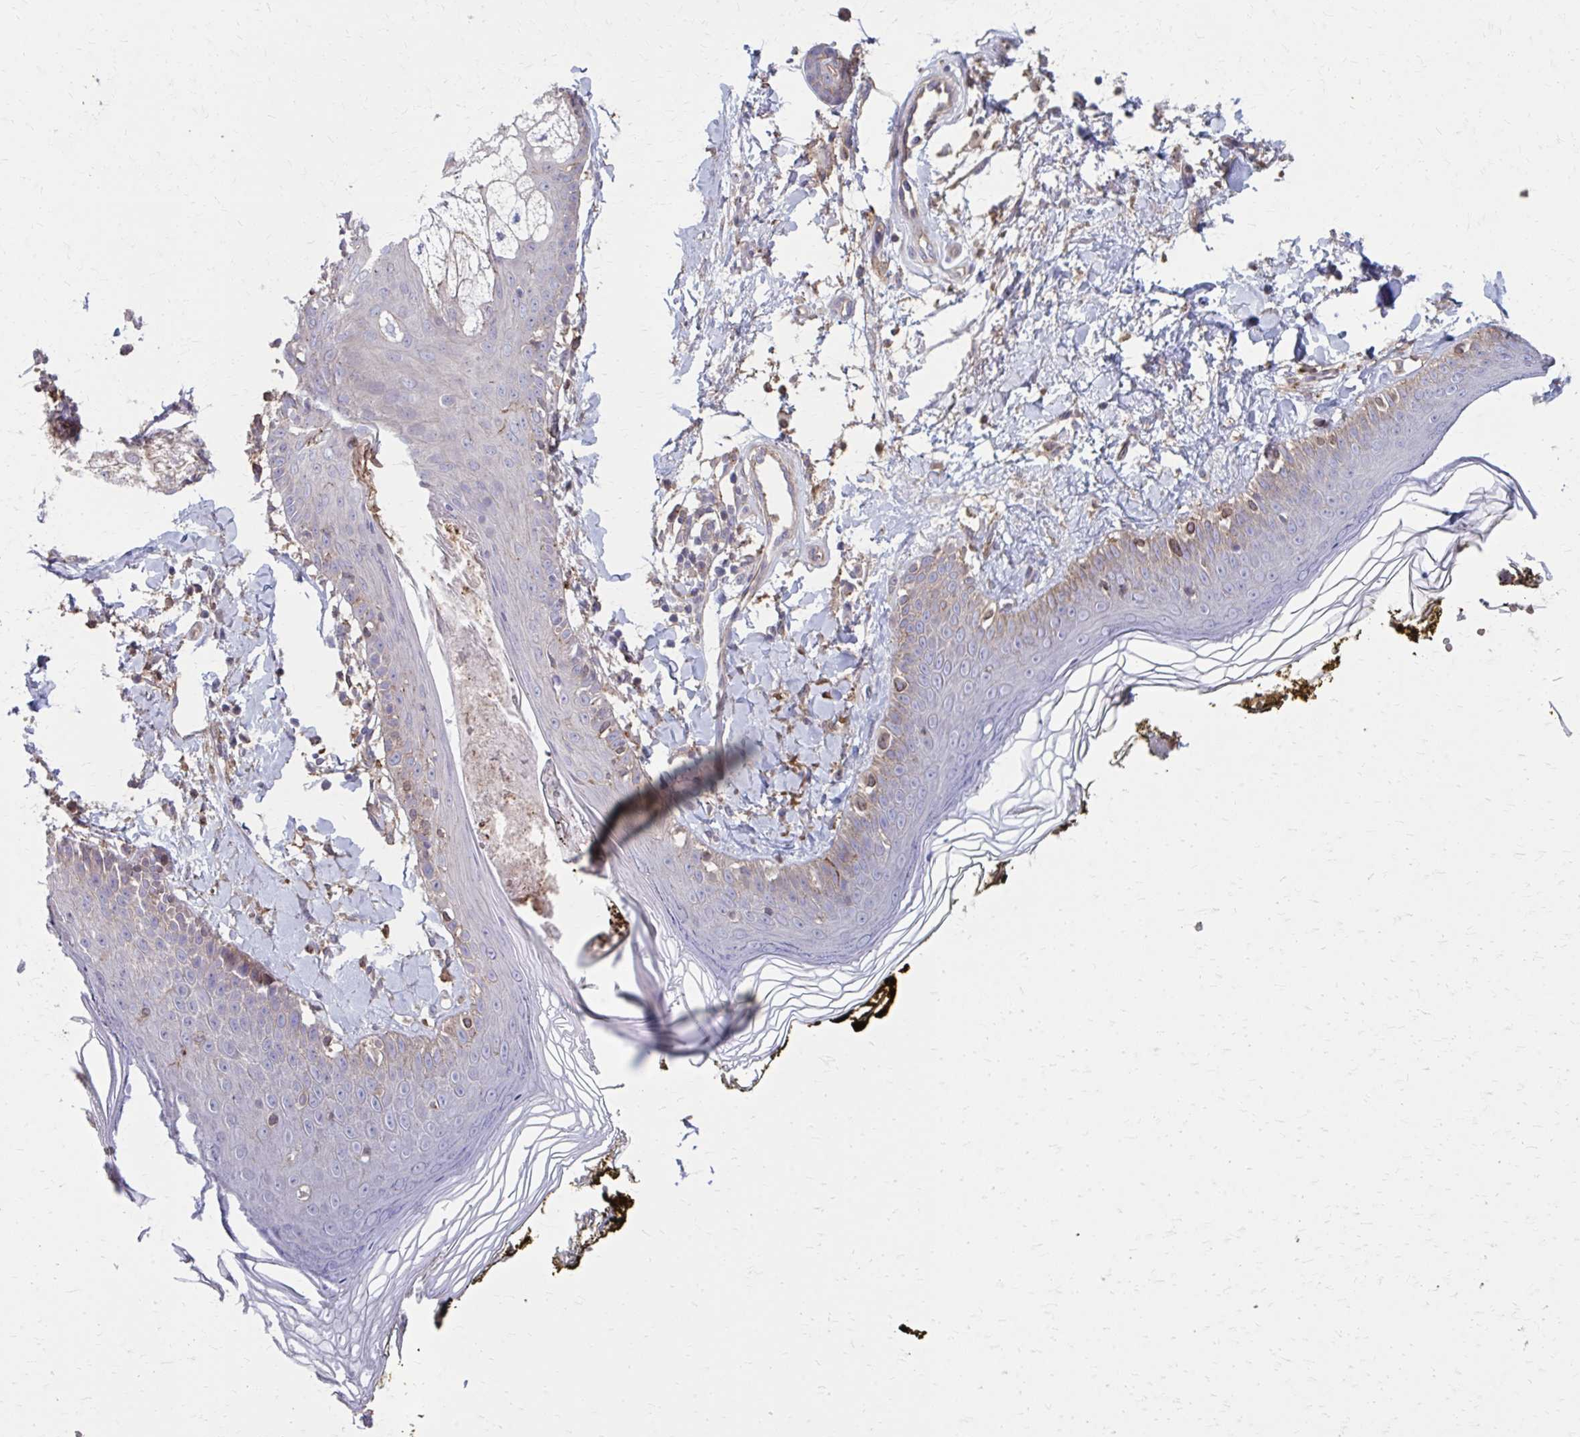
{"staining": {"intensity": "weak", "quantity": ">75%", "location": "cytoplasmic/membranous"}, "tissue": "skin", "cell_type": "Fibroblasts", "image_type": "normal", "snomed": [{"axis": "morphology", "description": "Normal tissue, NOS"}, {"axis": "topography", "description": "Skin"}], "caption": "A photomicrograph of skin stained for a protein reveals weak cytoplasmic/membranous brown staining in fibroblasts. (brown staining indicates protein expression, while blue staining denotes nuclei).", "gene": "MMP14", "patient": {"sex": "male", "age": 76}}